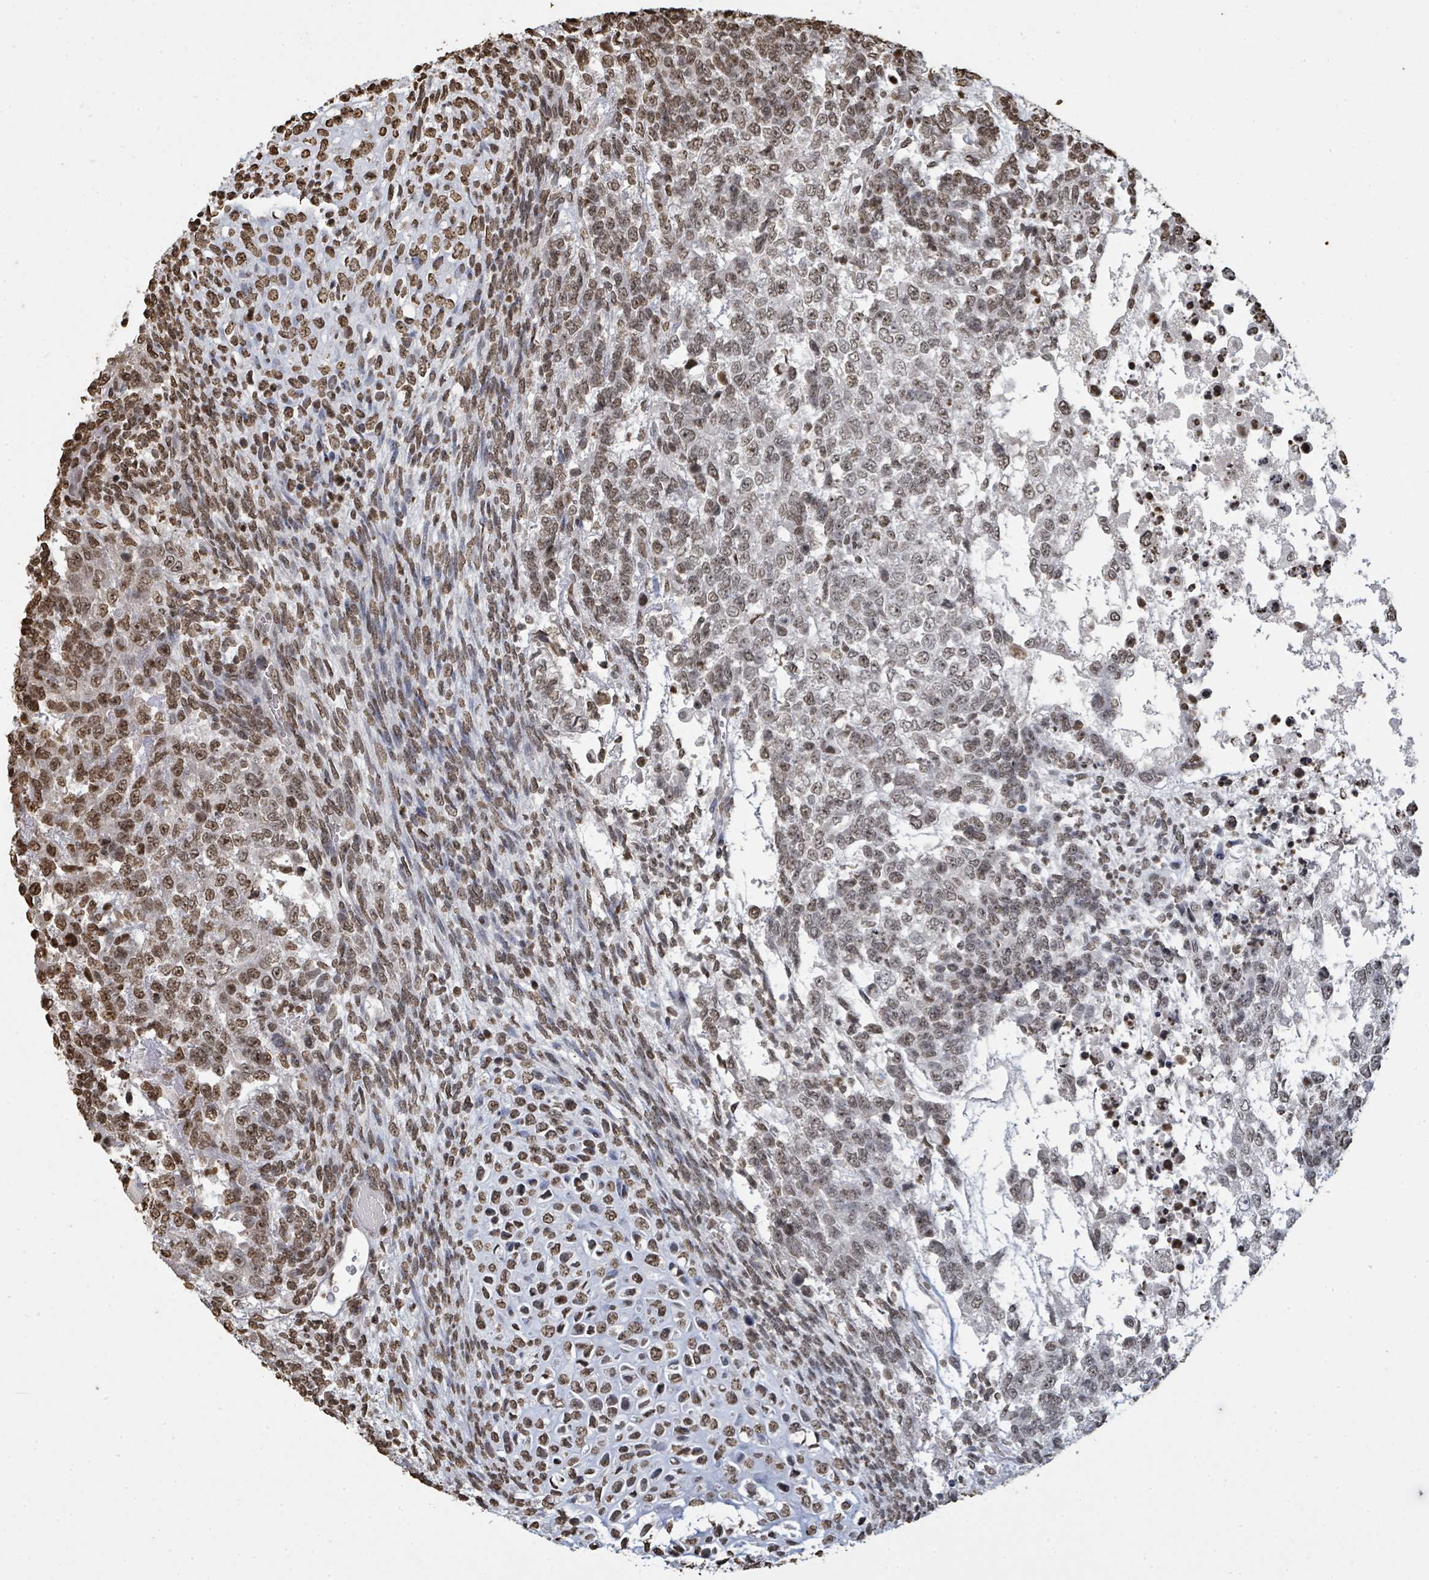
{"staining": {"intensity": "moderate", "quantity": "25%-75%", "location": "nuclear"}, "tissue": "testis cancer", "cell_type": "Tumor cells", "image_type": "cancer", "snomed": [{"axis": "morphology", "description": "Carcinoma, Embryonal, NOS"}, {"axis": "topography", "description": "Testis"}], "caption": "Human embryonal carcinoma (testis) stained with a brown dye reveals moderate nuclear positive expression in about 25%-75% of tumor cells.", "gene": "MRPS12", "patient": {"sex": "male", "age": 23}}